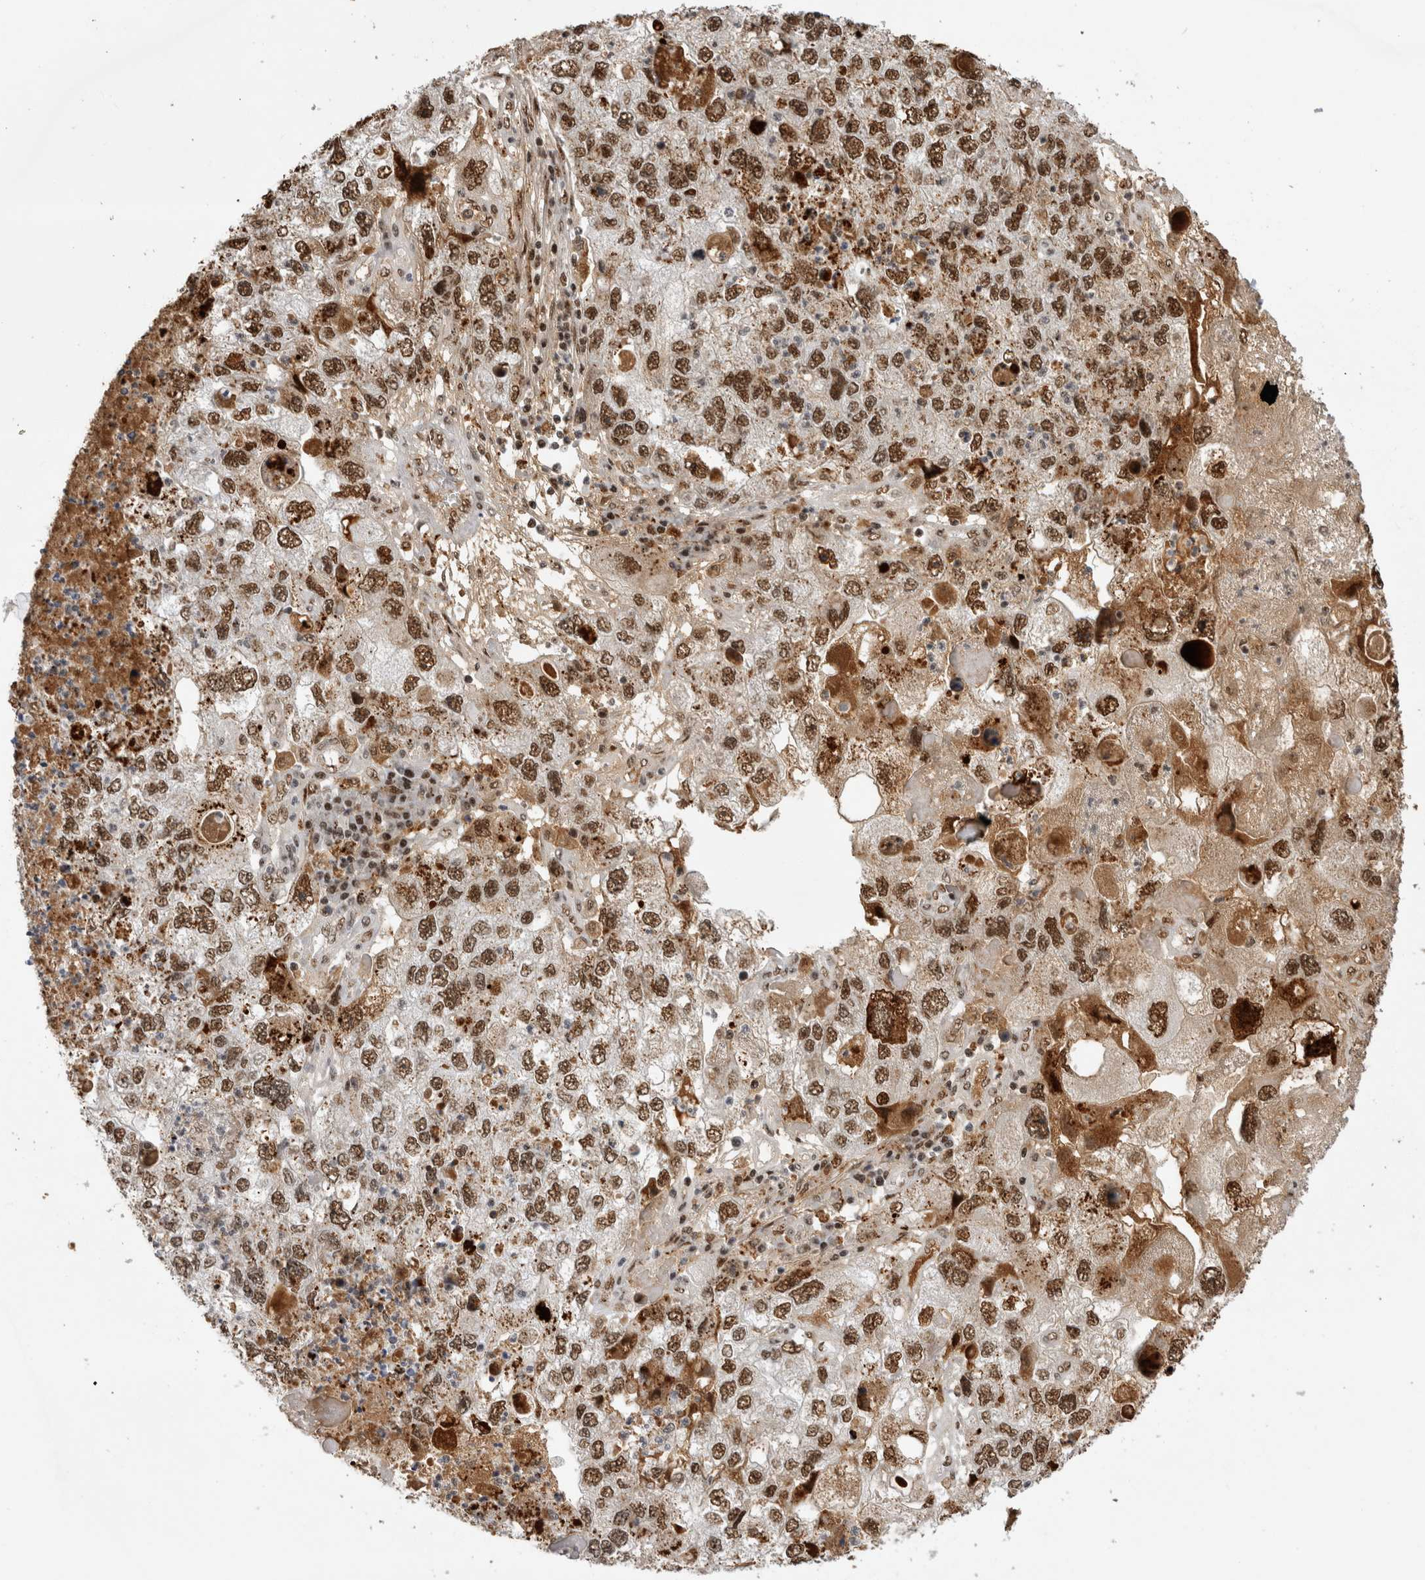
{"staining": {"intensity": "strong", "quantity": ">75%", "location": "nuclear"}, "tissue": "endometrial cancer", "cell_type": "Tumor cells", "image_type": "cancer", "snomed": [{"axis": "morphology", "description": "Adenocarcinoma, NOS"}, {"axis": "topography", "description": "Endometrium"}], "caption": "Human endometrial cancer stained with a brown dye exhibits strong nuclear positive positivity in about >75% of tumor cells.", "gene": "EYA2", "patient": {"sex": "female", "age": 49}}